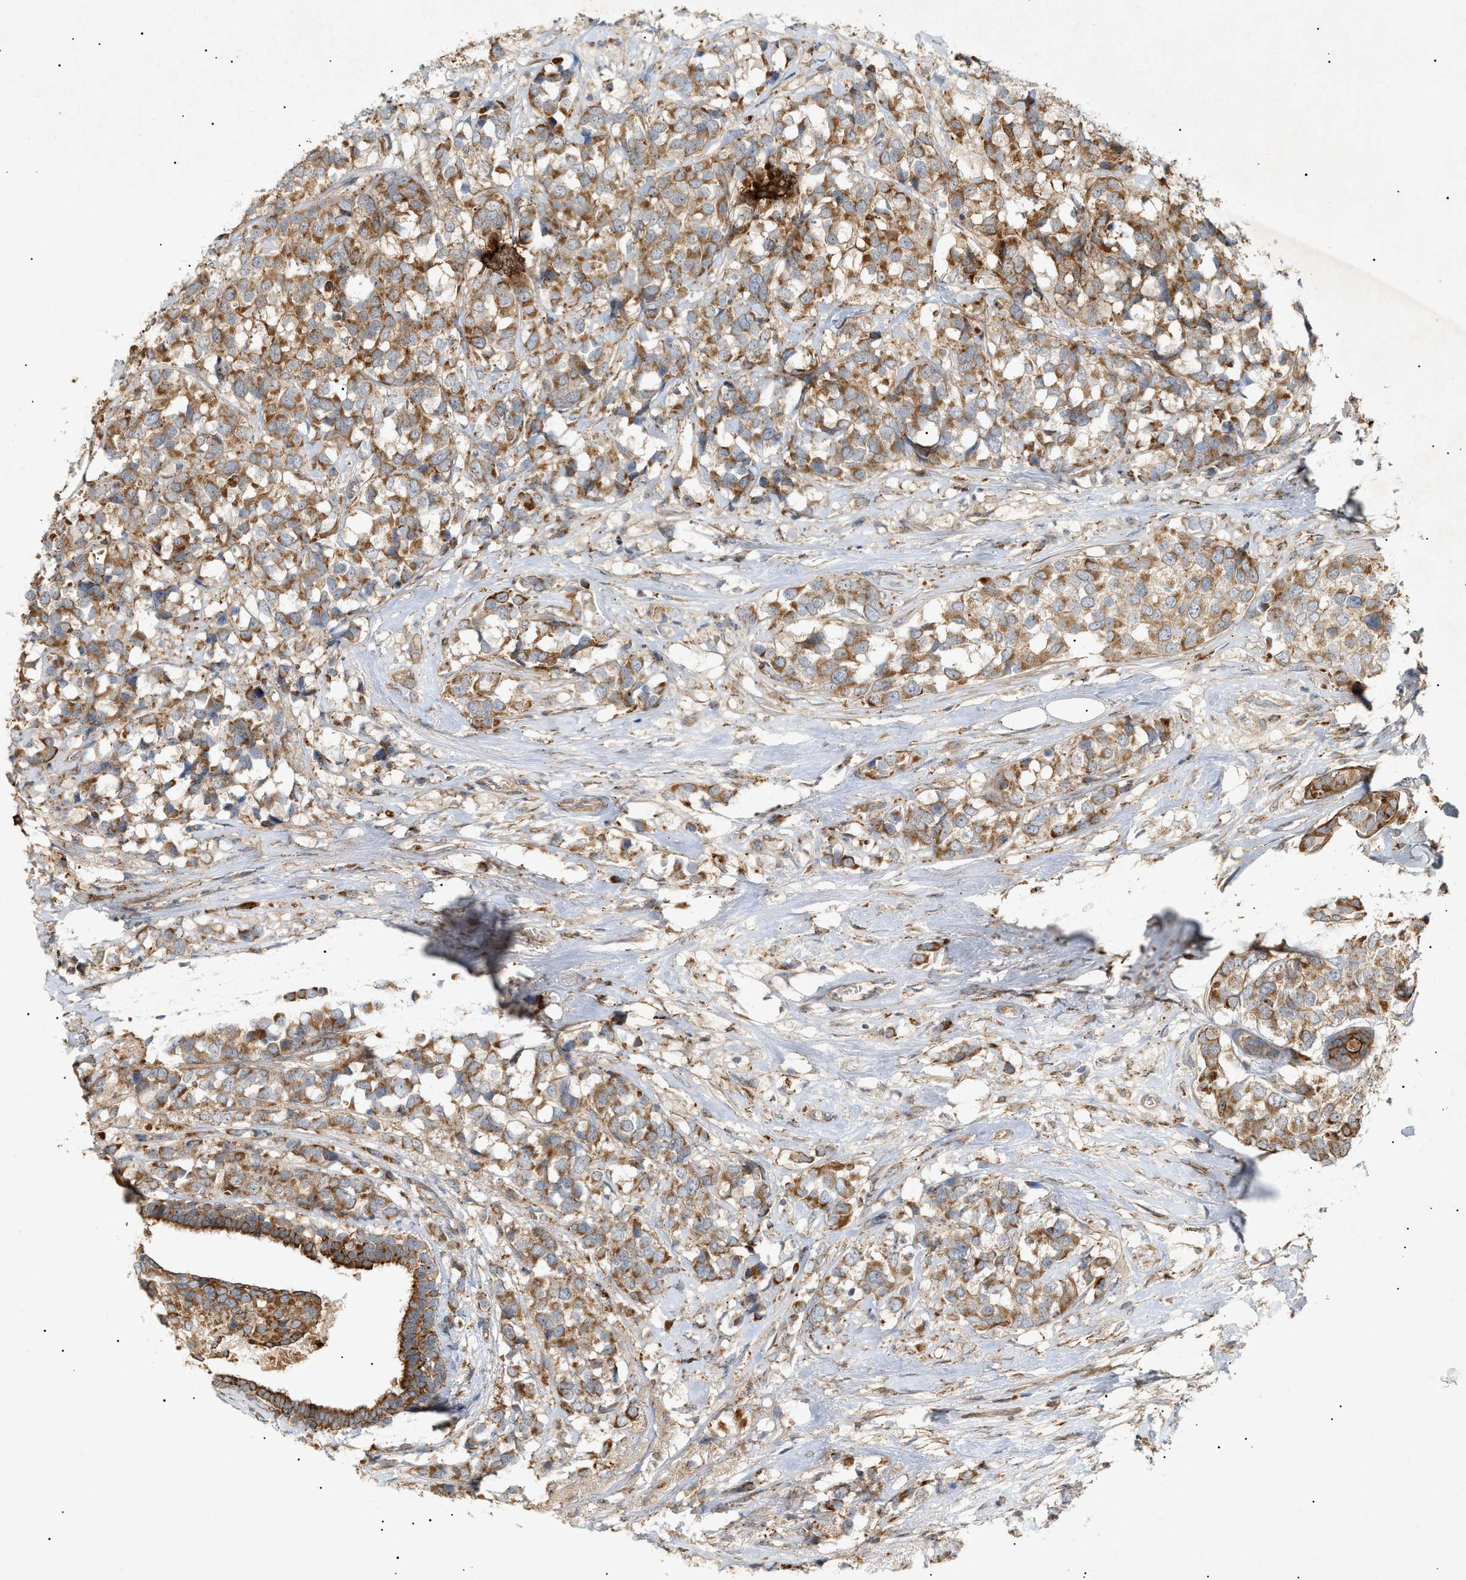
{"staining": {"intensity": "moderate", "quantity": ">75%", "location": "cytoplasmic/membranous"}, "tissue": "breast cancer", "cell_type": "Tumor cells", "image_type": "cancer", "snomed": [{"axis": "morphology", "description": "Lobular carcinoma"}, {"axis": "topography", "description": "Breast"}], "caption": "Immunohistochemistry (DAB) staining of breast lobular carcinoma demonstrates moderate cytoplasmic/membranous protein positivity in approximately >75% of tumor cells.", "gene": "MTCH1", "patient": {"sex": "female", "age": 59}}